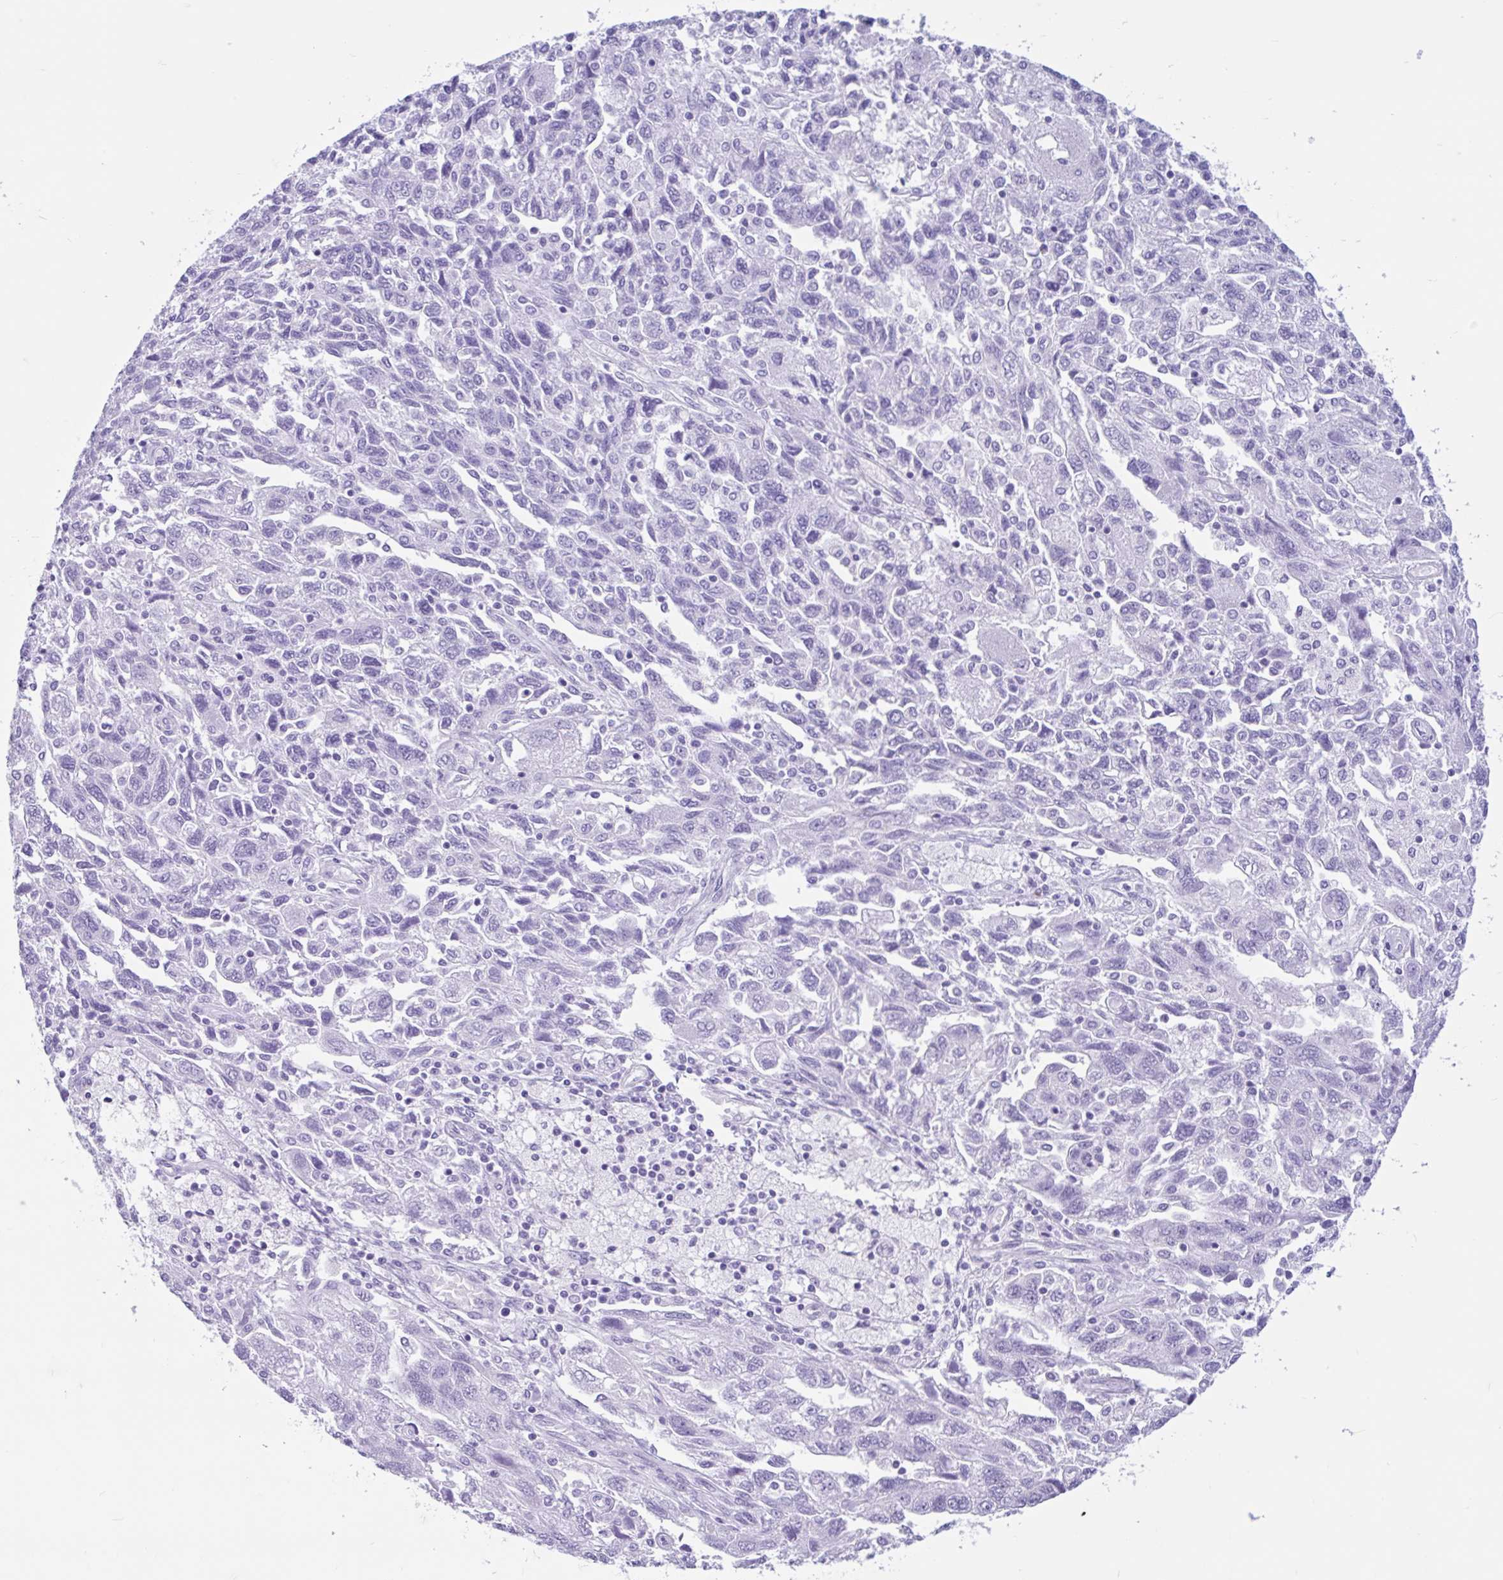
{"staining": {"intensity": "negative", "quantity": "none", "location": "none"}, "tissue": "ovarian cancer", "cell_type": "Tumor cells", "image_type": "cancer", "snomed": [{"axis": "morphology", "description": "Carcinoma, NOS"}, {"axis": "morphology", "description": "Cystadenocarcinoma, serous, NOS"}, {"axis": "topography", "description": "Ovary"}], "caption": "Immunohistochemical staining of ovarian serous cystadenocarcinoma reveals no significant expression in tumor cells.", "gene": "IAPP", "patient": {"sex": "female", "age": 69}}